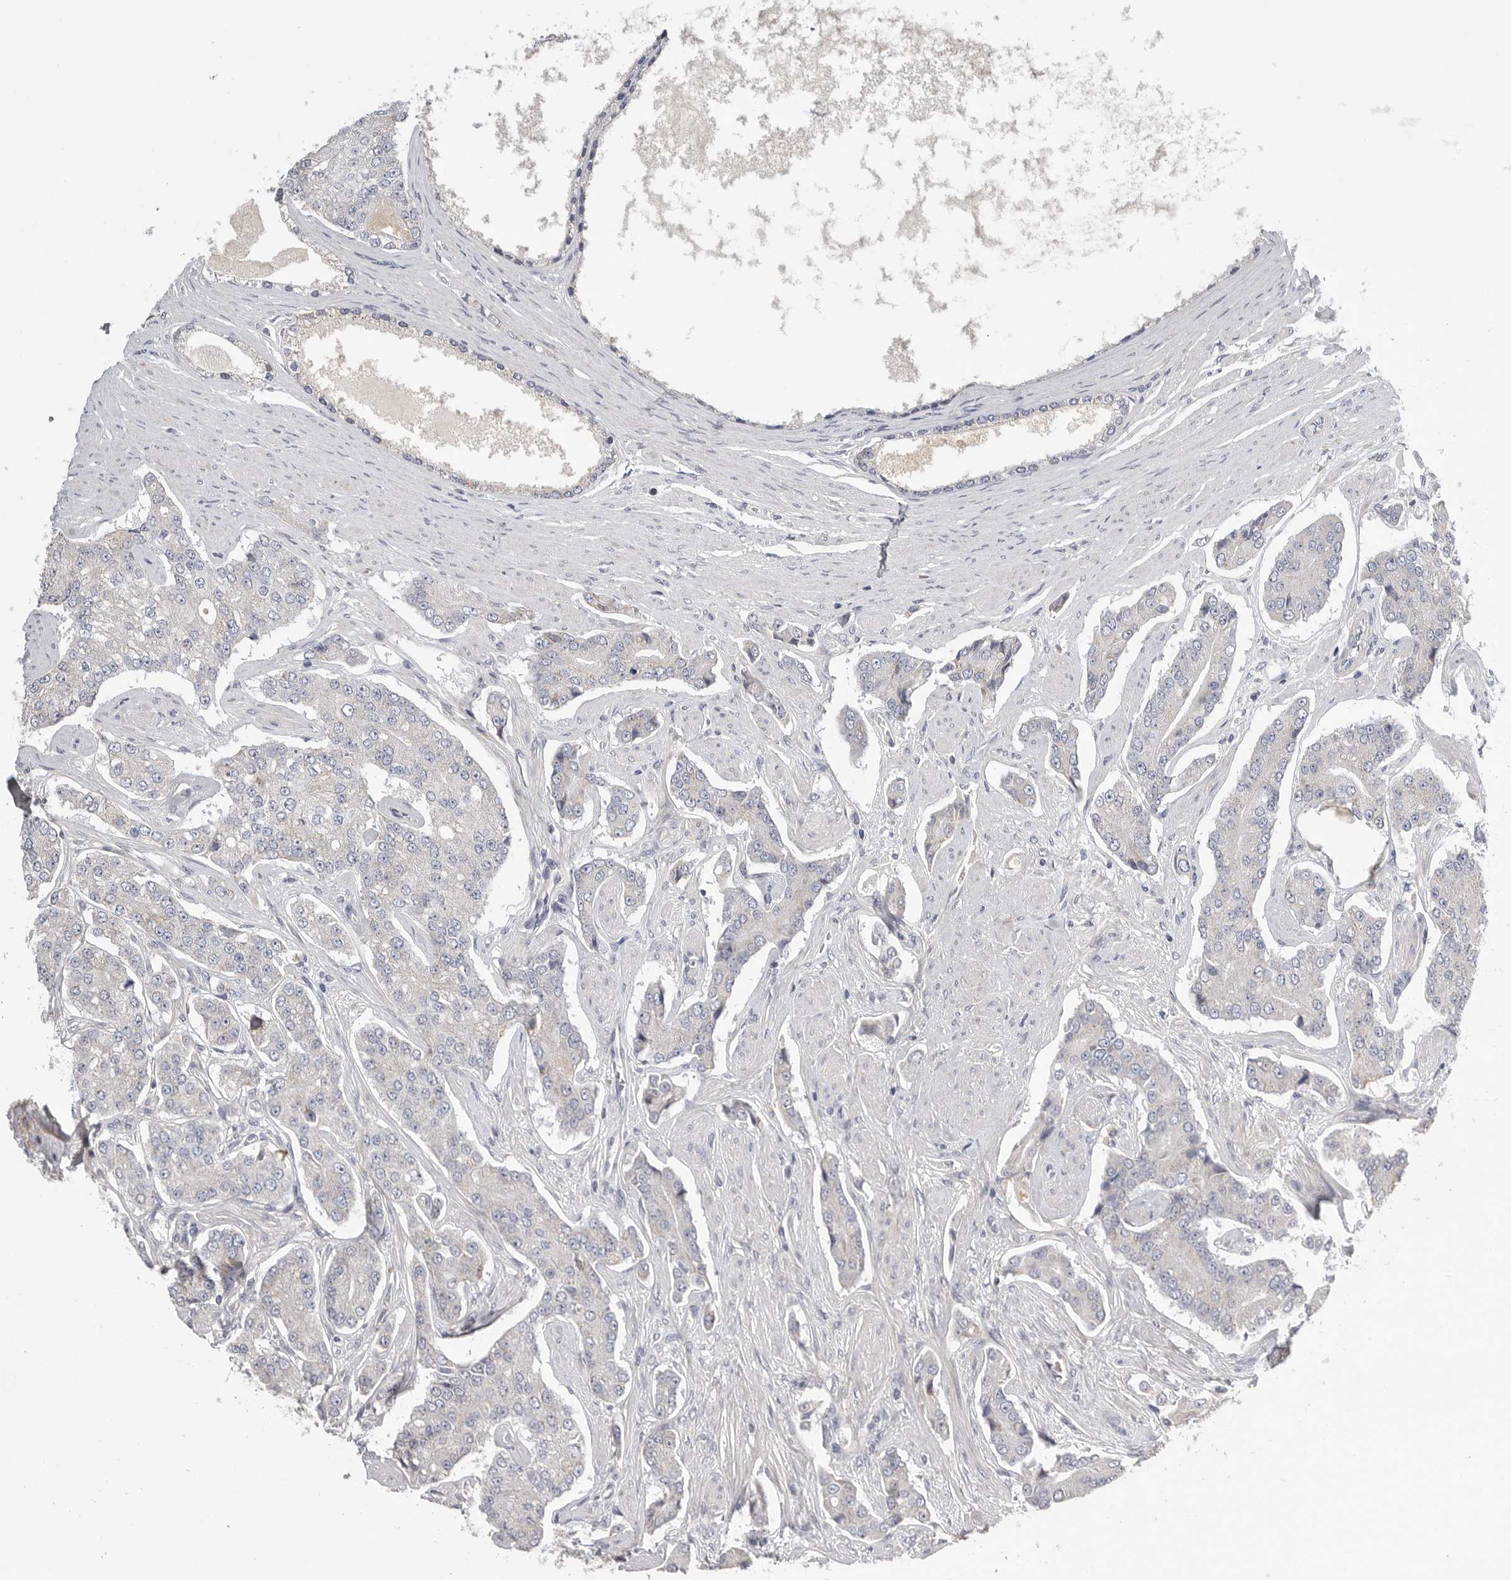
{"staining": {"intensity": "weak", "quantity": "<25%", "location": "cytoplasmic/membranous"}, "tissue": "prostate cancer", "cell_type": "Tumor cells", "image_type": "cancer", "snomed": [{"axis": "morphology", "description": "Adenocarcinoma, High grade"}, {"axis": "topography", "description": "Prostate"}], "caption": "High magnification brightfield microscopy of high-grade adenocarcinoma (prostate) stained with DAB (brown) and counterstained with hematoxylin (blue): tumor cells show no significant positivity.", "gene": "SDC3", "patient": {"sex": "male", "age": 71}}